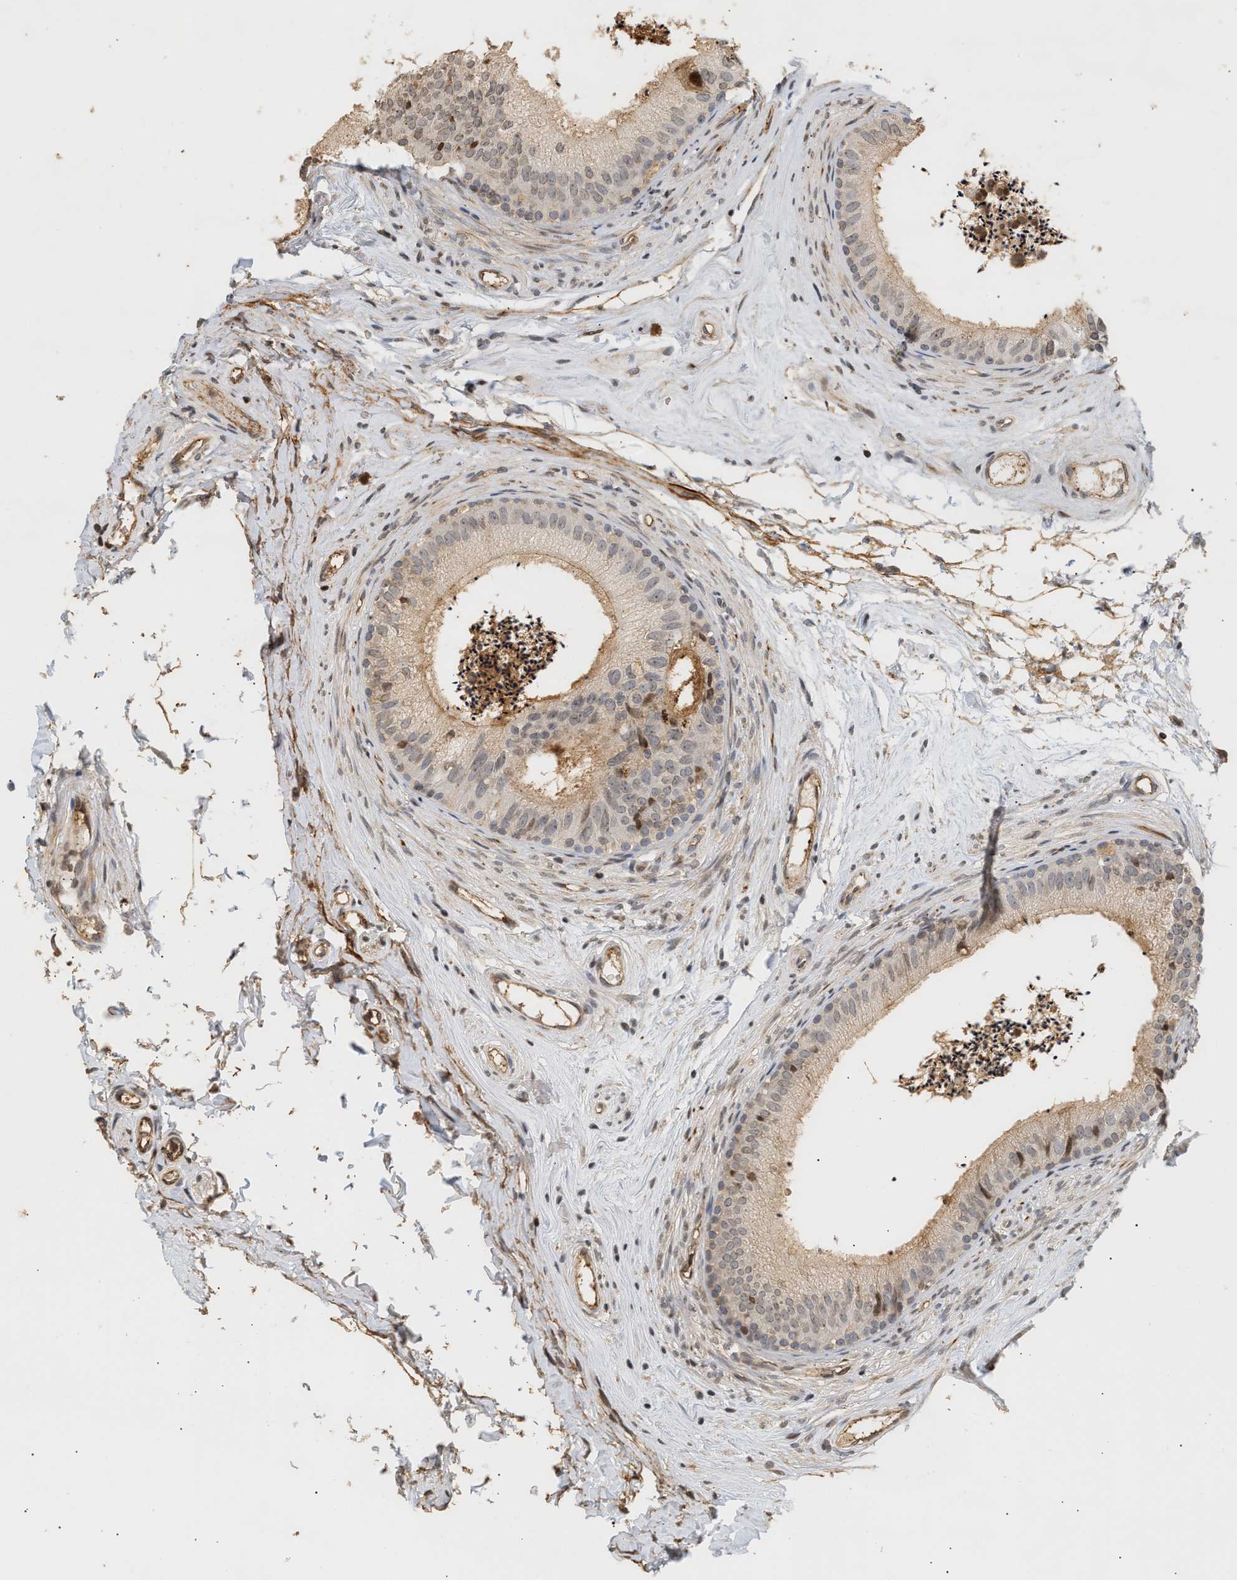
{"staining": {"intensity": "moderate", "quantity": "<25%", "location": "nuclear"}, "tissue": "epididymis", "cell_type": "Glandular cells", "image_type": "normal", "snomed": [{"axis": "morphology", "description": "Normal tissue, NOS"}, {"axis": "topography", "description": "Epididymis"}], "caption": "Immunohistochemical staining of benign human epididymis shows <25% levels of moderate nuclear protein staining in approximately <25% of glandular cells. Immunohistochemistry (ihc) stains the protein in brown and the nuclei are stained blue.", "gene": "PLXND1", "patient": {"sex": "male", "age": 56}}